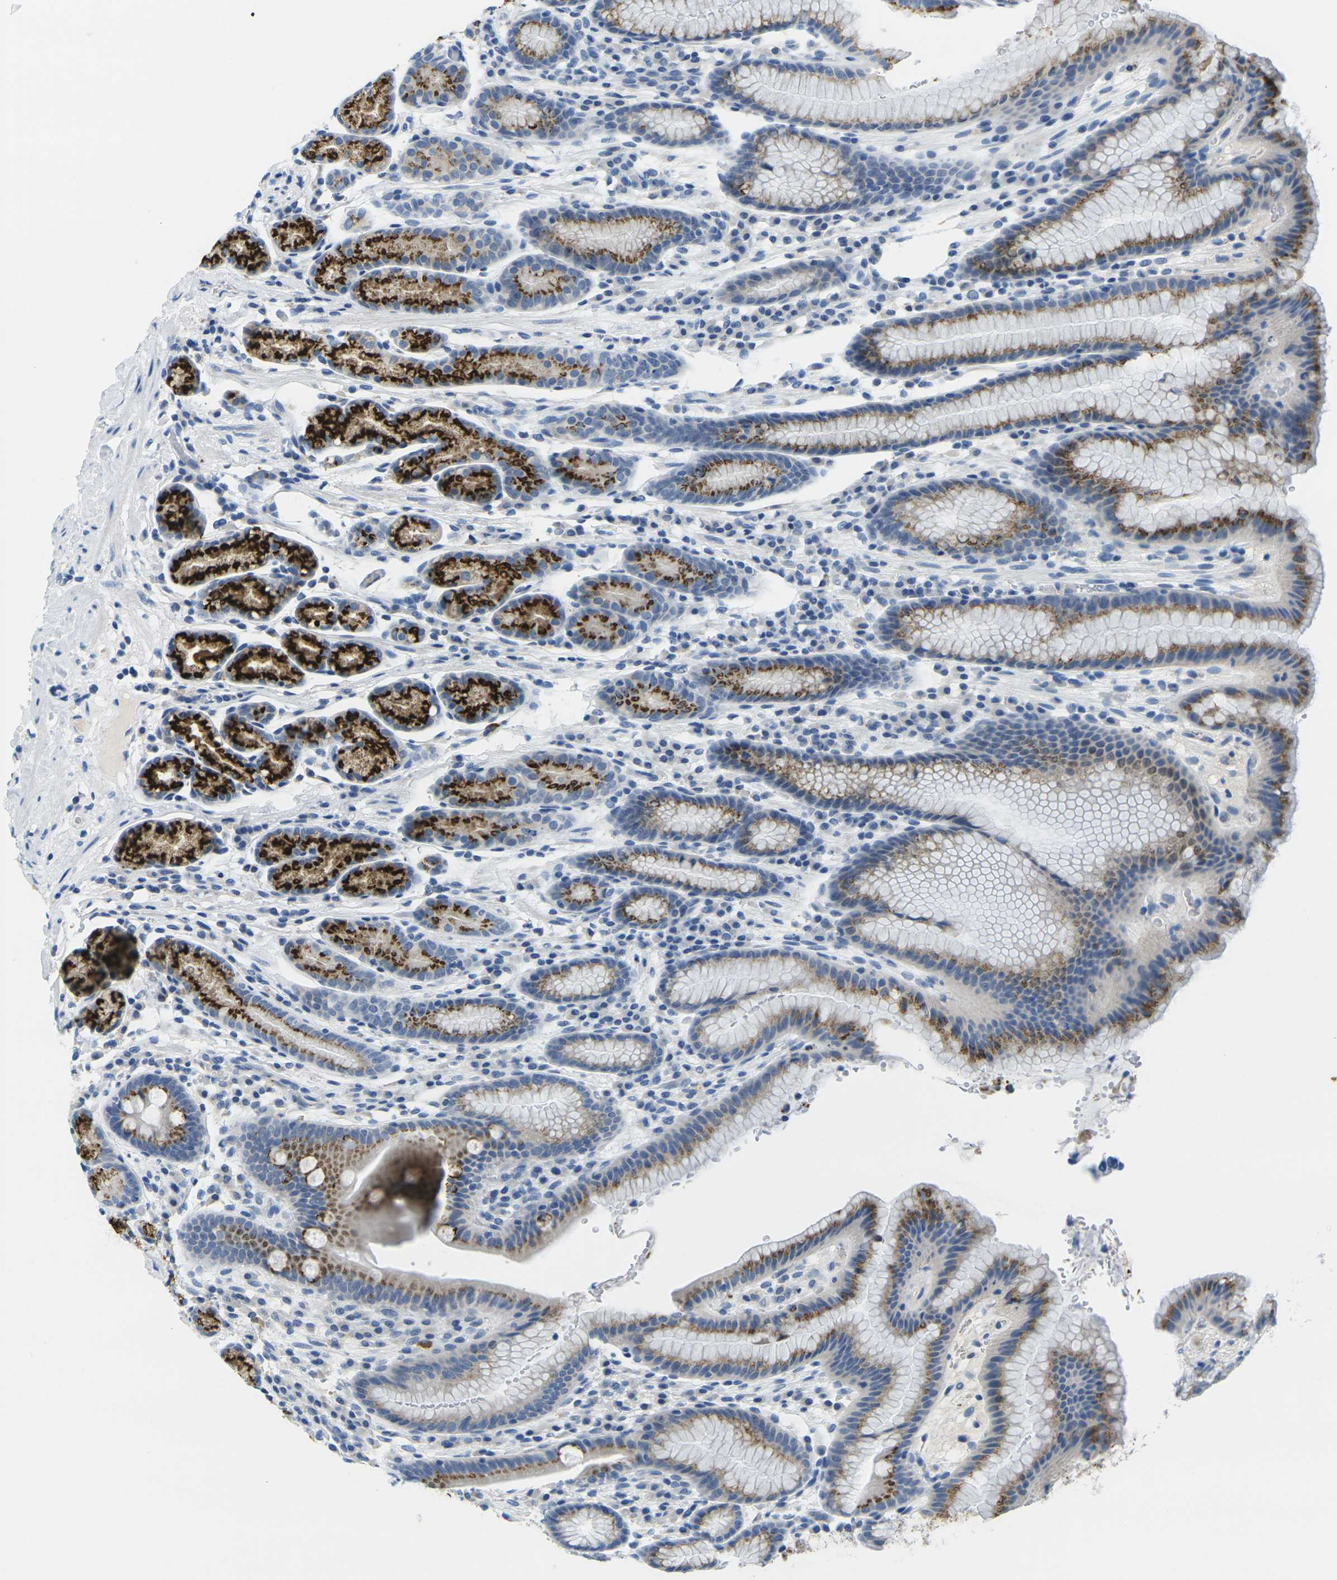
{"staining": {"intensity": "strong", "quantity": "25%-75%", "location": "cytoplasmic/membranous"}, "tissue": "stomach", "cell_type": "Glandular cells", "image_type": "normal", "snomed": [{"axis": "morphology", "description": "Normal tissue, NOS"}, {"axis": "topography", "description": "Stomach, lower"}], "caption": "IHC (DAB (3,3'-diaminobenzidine)) staining of unremarkable human stomach shows strong cytoplasmic/membranous protein expression in approximately 25%-75% of glandular cells.", "gene": "FAM3D", "patient": {"sex": "male", "age": 52}}